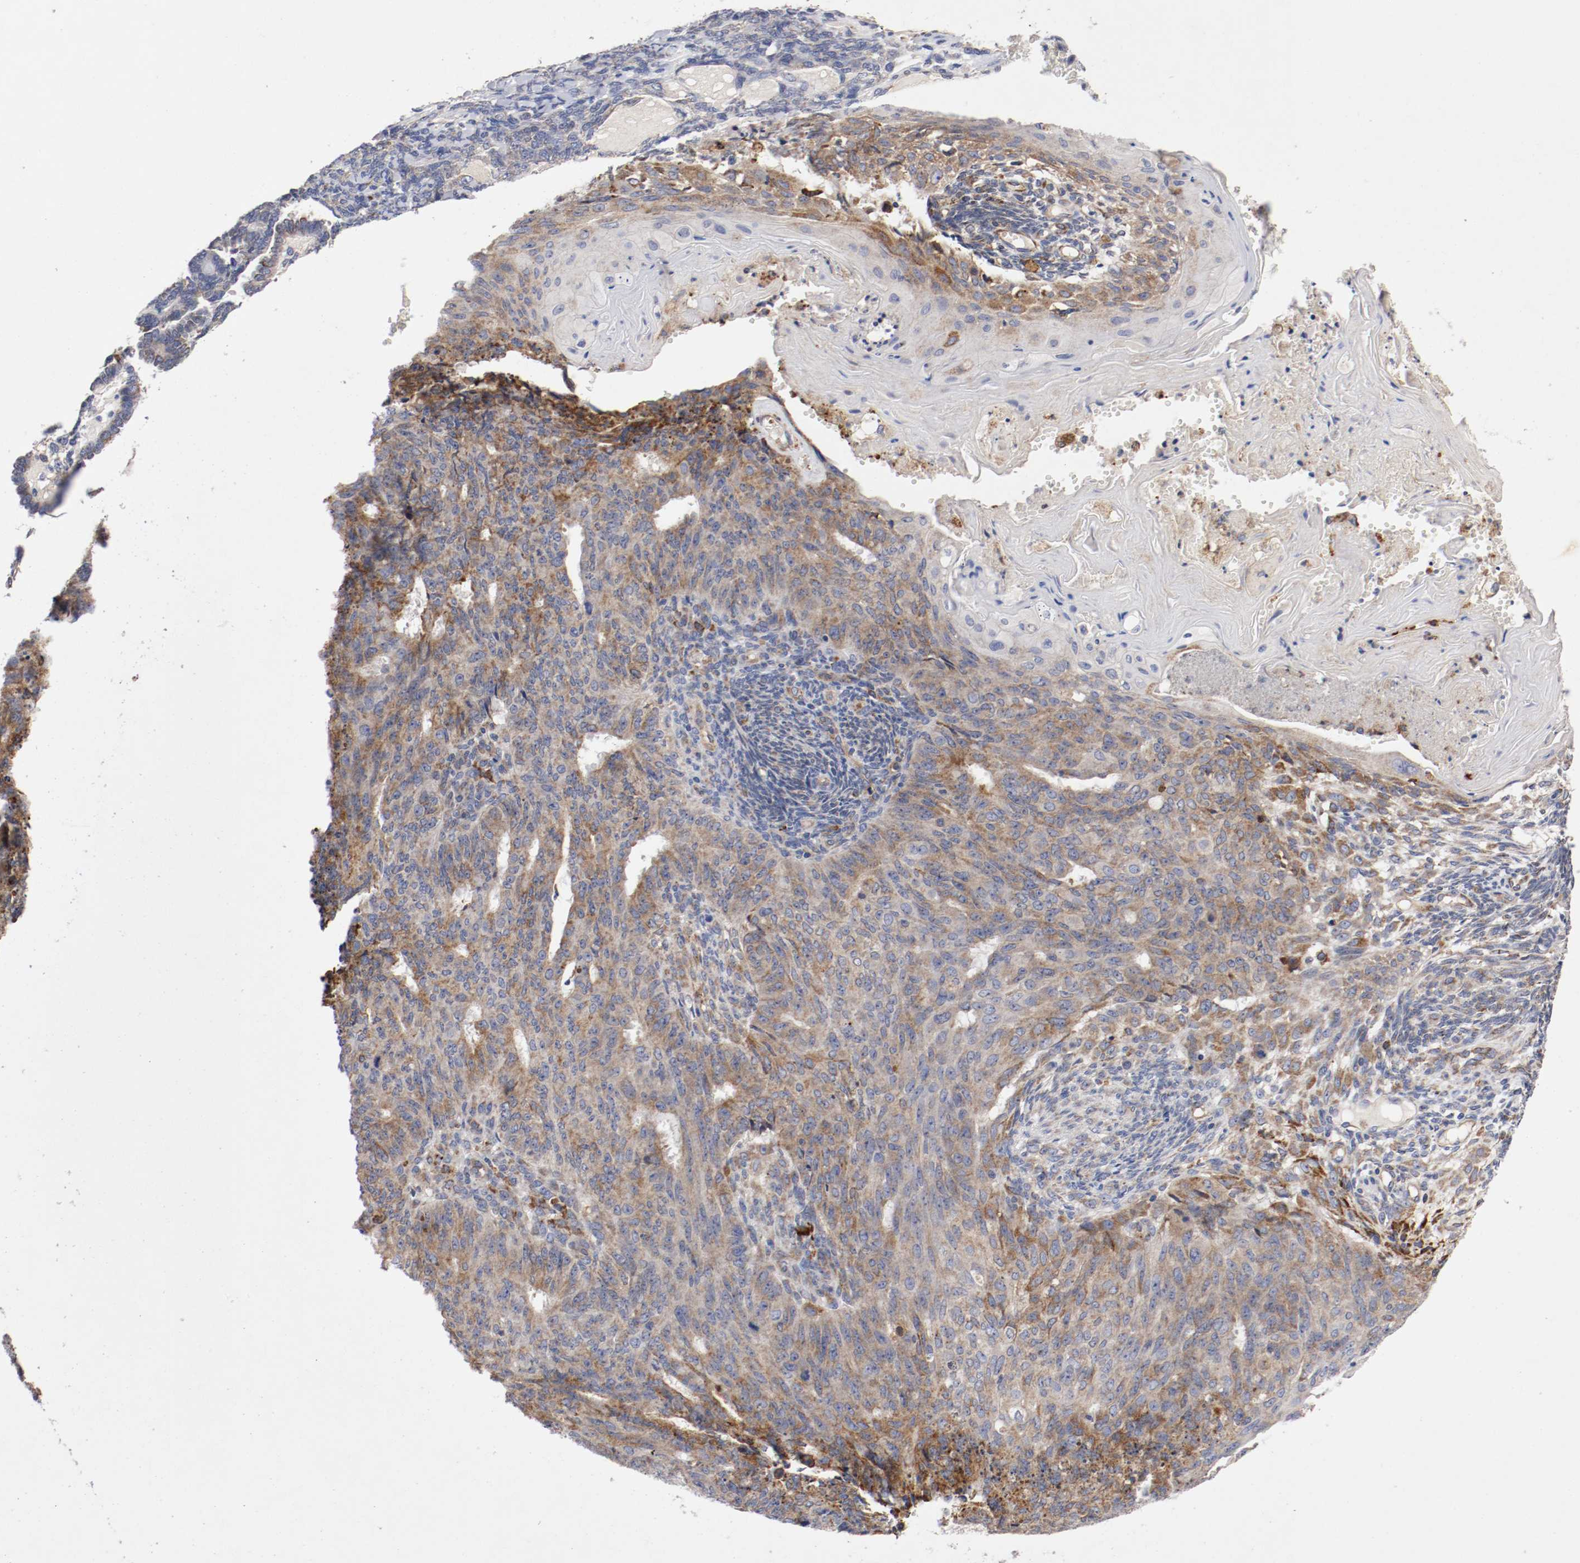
{"staining": {"intensity": "moderate", "quantity": ">75%", "location": "cytoplasmic/membranous"}, "tissue": "endometrial cancer", "cell_type": "Tumor cells", "image_type": "cancer", "snomed": [{"axis": "morphology", "description": "Neoplasm, malignant, NOS"}, {"axis": "topography", "description": "Endometrium"}], "caption": "Moderate cytoplasmic/membranous expression is seen in about >75% of tumor cells in endometrial malignant neoplasm.", "gene": "TRAF2", "patient": {"sex": "female", "age": 74}}